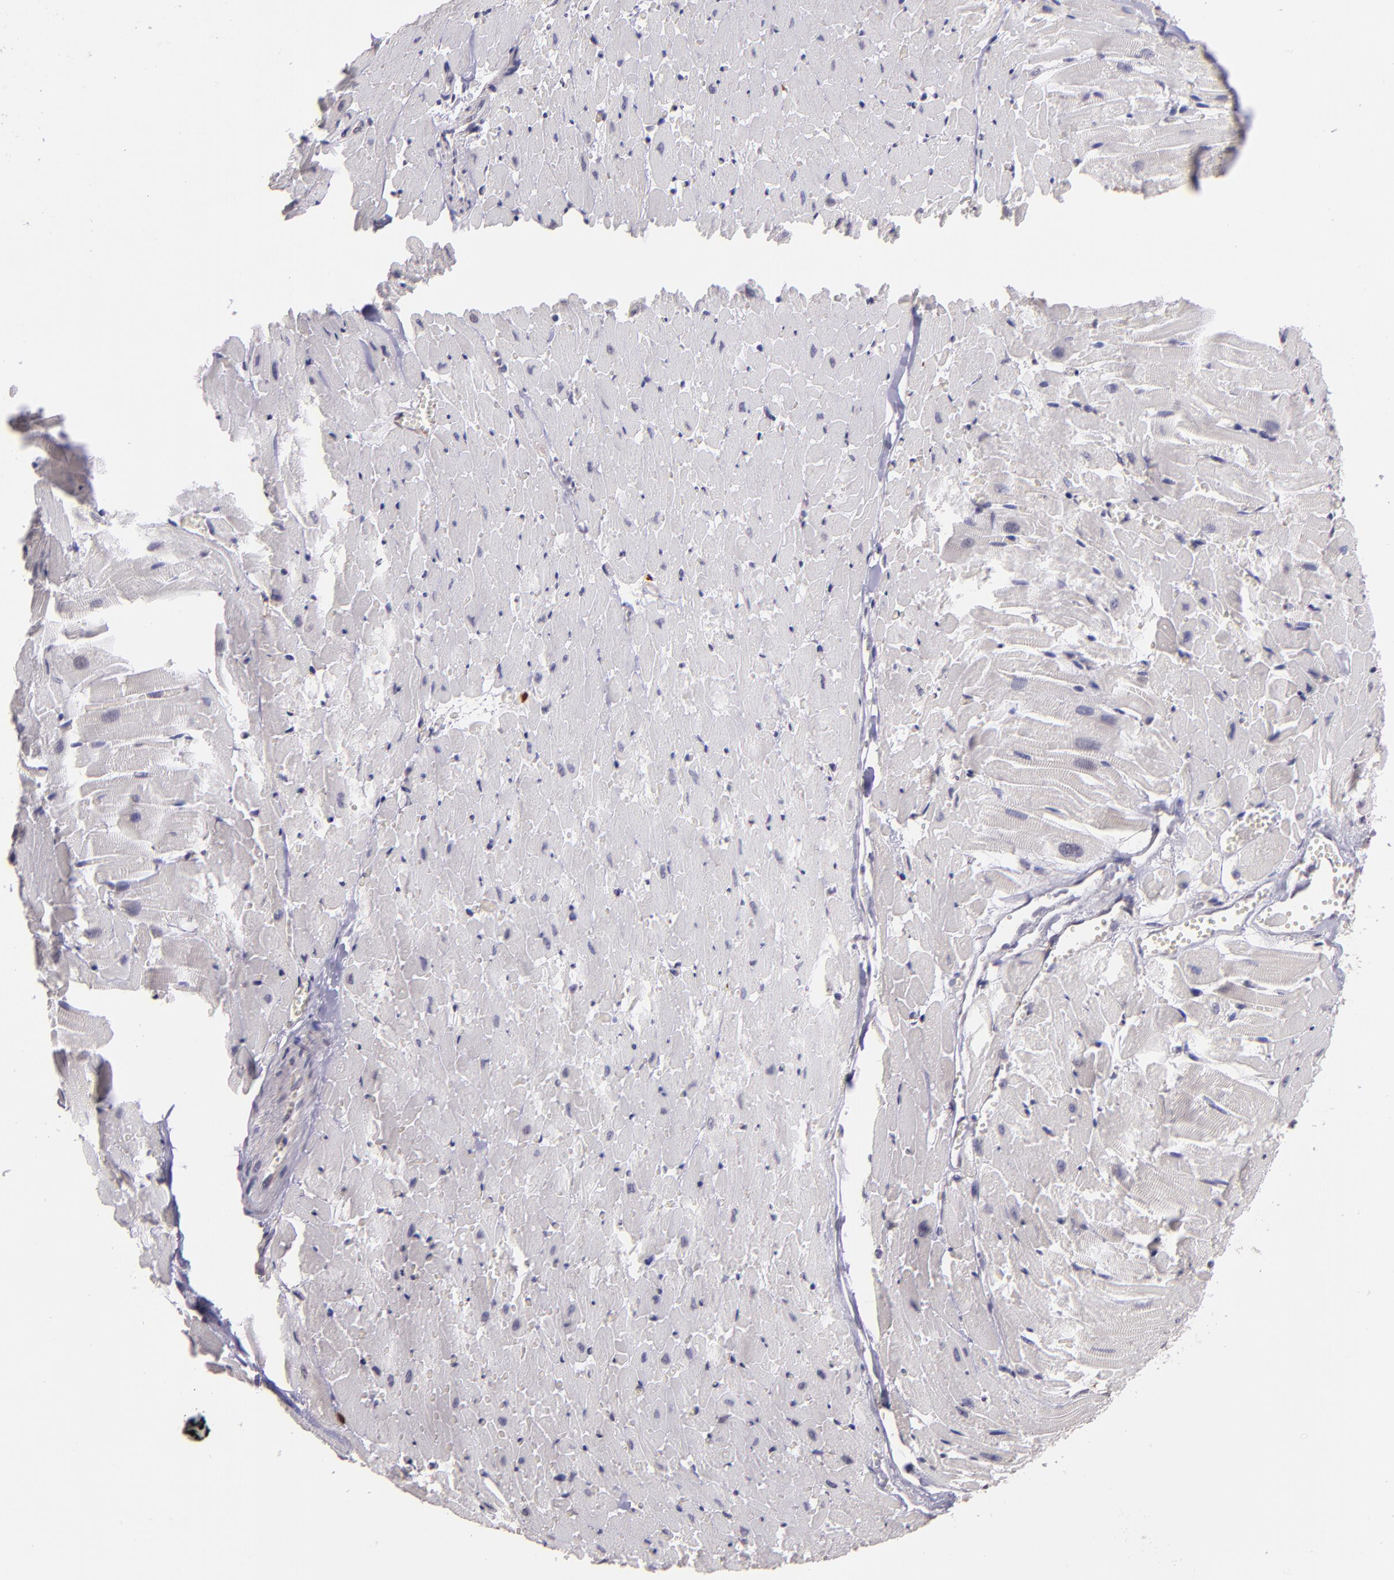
{"staining": {"intensity": "negative", "quantity": "none", "location": "none"}, "tissue": "heart muscle", "cell_type": "Cardiomyocytes", "image_type": "normal", "snomed": [{"axis": "morphology", "description": "Normal tissue, NOS"}, {"axis": "topography", "description": "Heart"}], "caption": "Immunohistochemistry micrograph of unremarkable heart muscle: heart muscle stained with DAB exhibits no significant protein positivity in cardiomyocytes.", "gene": "TAF7L", "patient": {"sex": "female", "age": 19}}